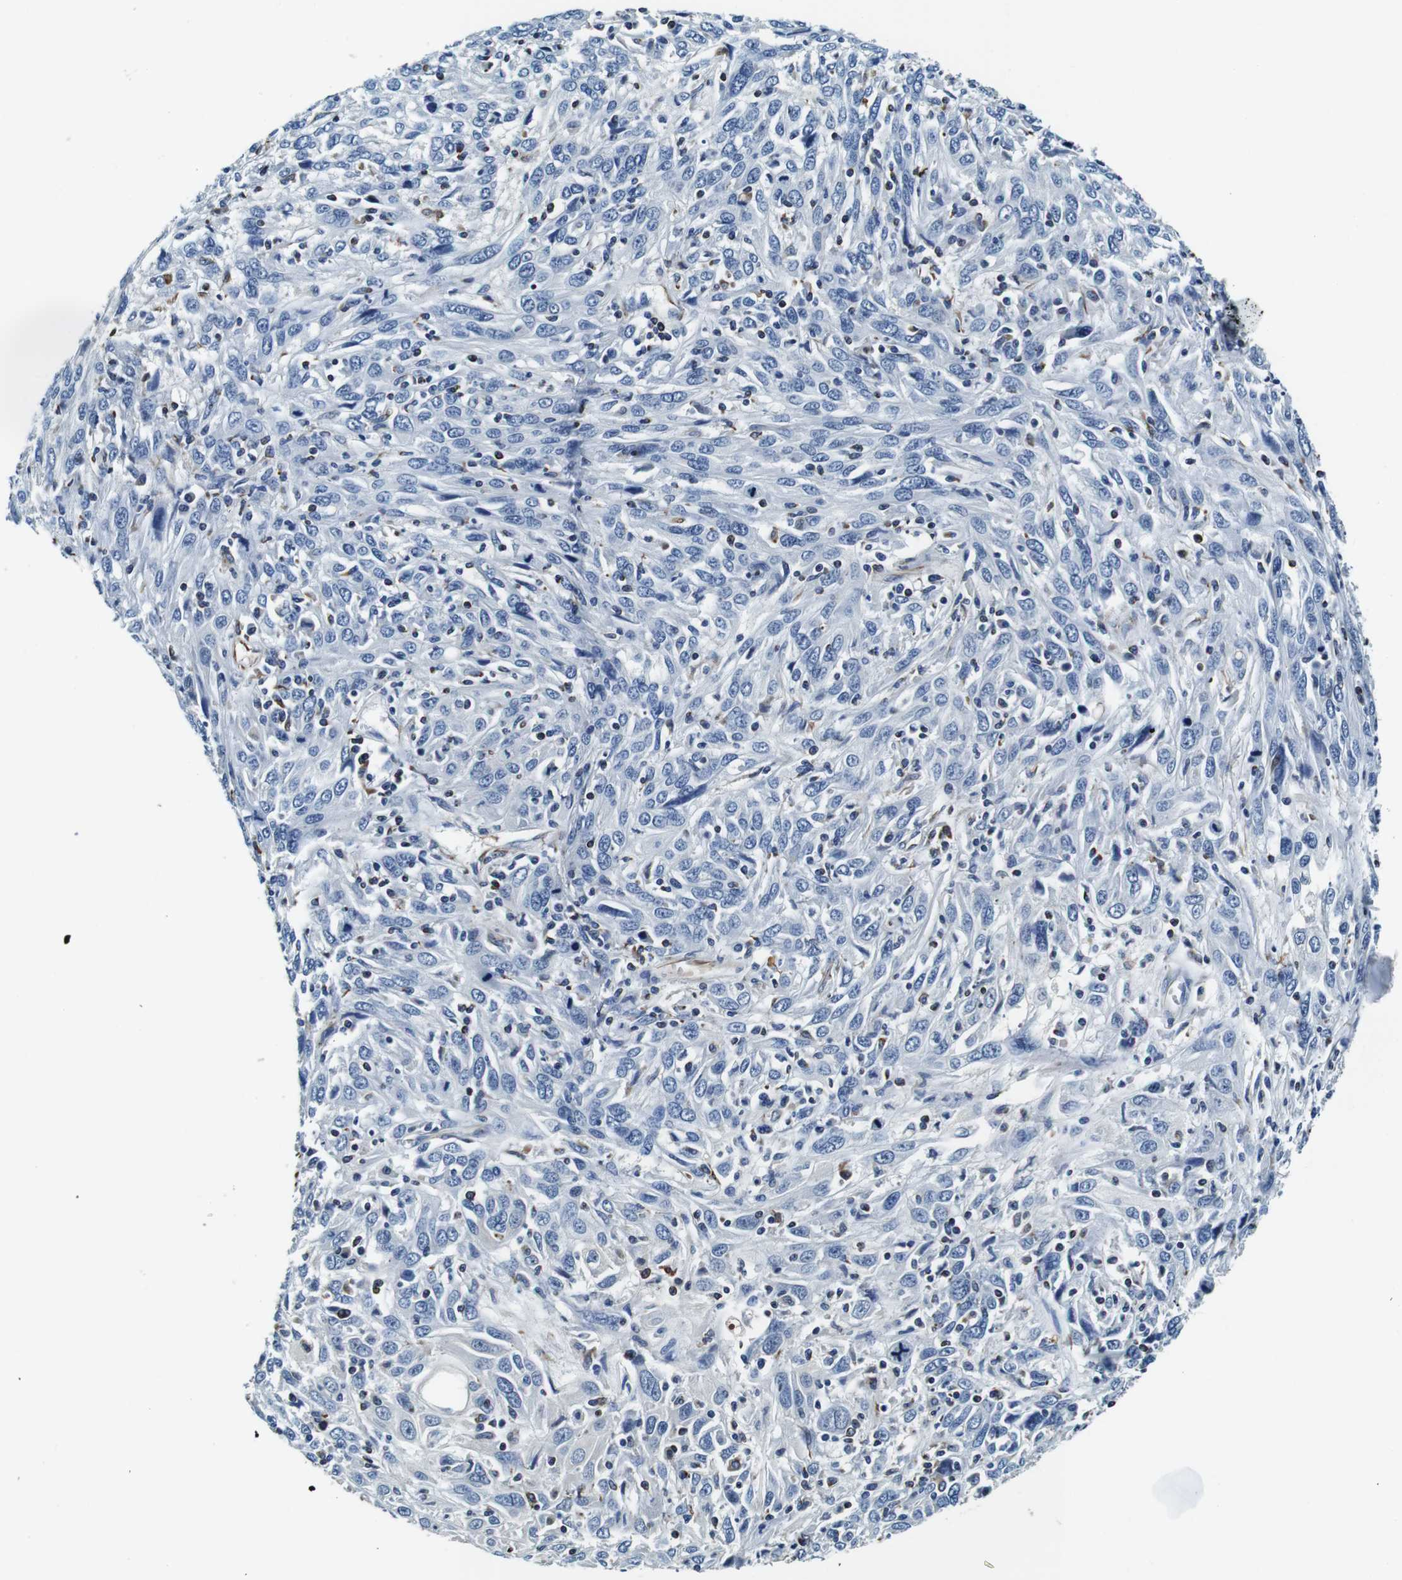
{"staining": {"intensity": "negative", "quantity": "none", "location": "none"}, "tissue": "cervical cancer", "cell_type": "Tumor cells", "image_type": "cancer", "snomed": [{"axis": "morphology", "description": "Squamous cell carcinoma, NOS"}, {"axis": "topography", "description": "Cervix"}], "caption": "Immunohistochemical staining of squamous cell carcinoma (cervical) exhibits no significant positivity in tumor cells.", "gene": "GJE1", "patient": {"sex": "female", "age": 46}}